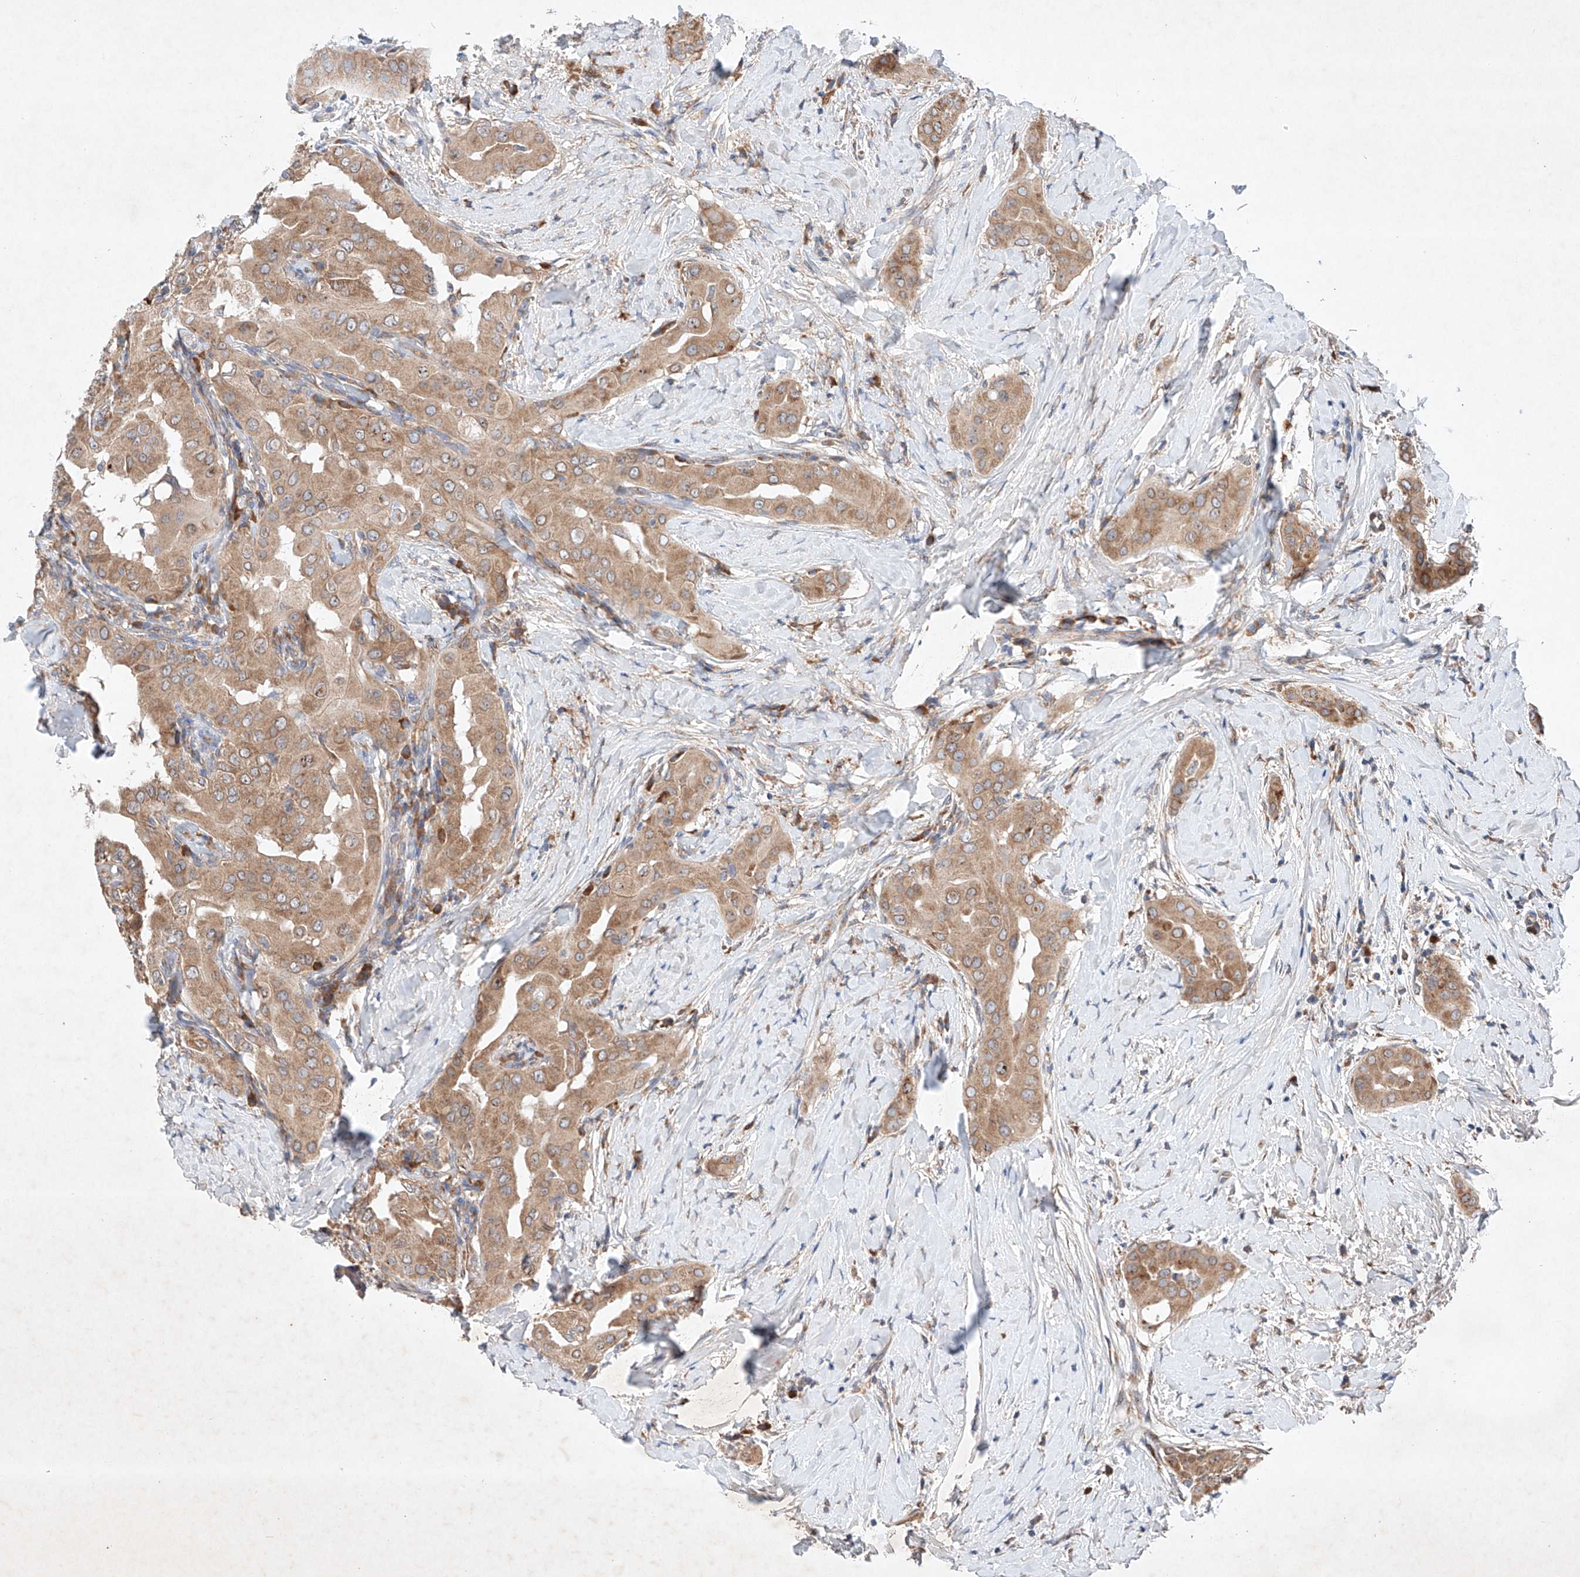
{"staining": {"intensity": "moderate", "quantity": ">75%", "location": "cytoplasmic/membranous"}, "tissue": "thyroid cancer", "cell_type": "Tumor cells", "image_type": "cancer", "snomed": [{"axis": "morphology", "description": "Papillary adenocarcinoma, NOS"}, {"axis": "topography", "description": "Thyroid gland"}], "caption": "High-power microscopy captured an immunohistochemistry micrograph of thyroid cancer (papillary adenocarcinoma), revealing moderate cytoplasmic/membranous expression in approximately >75% of tumor cells.", "gene": "FASTK", "patient": {"sex": "male", "age": 33}}